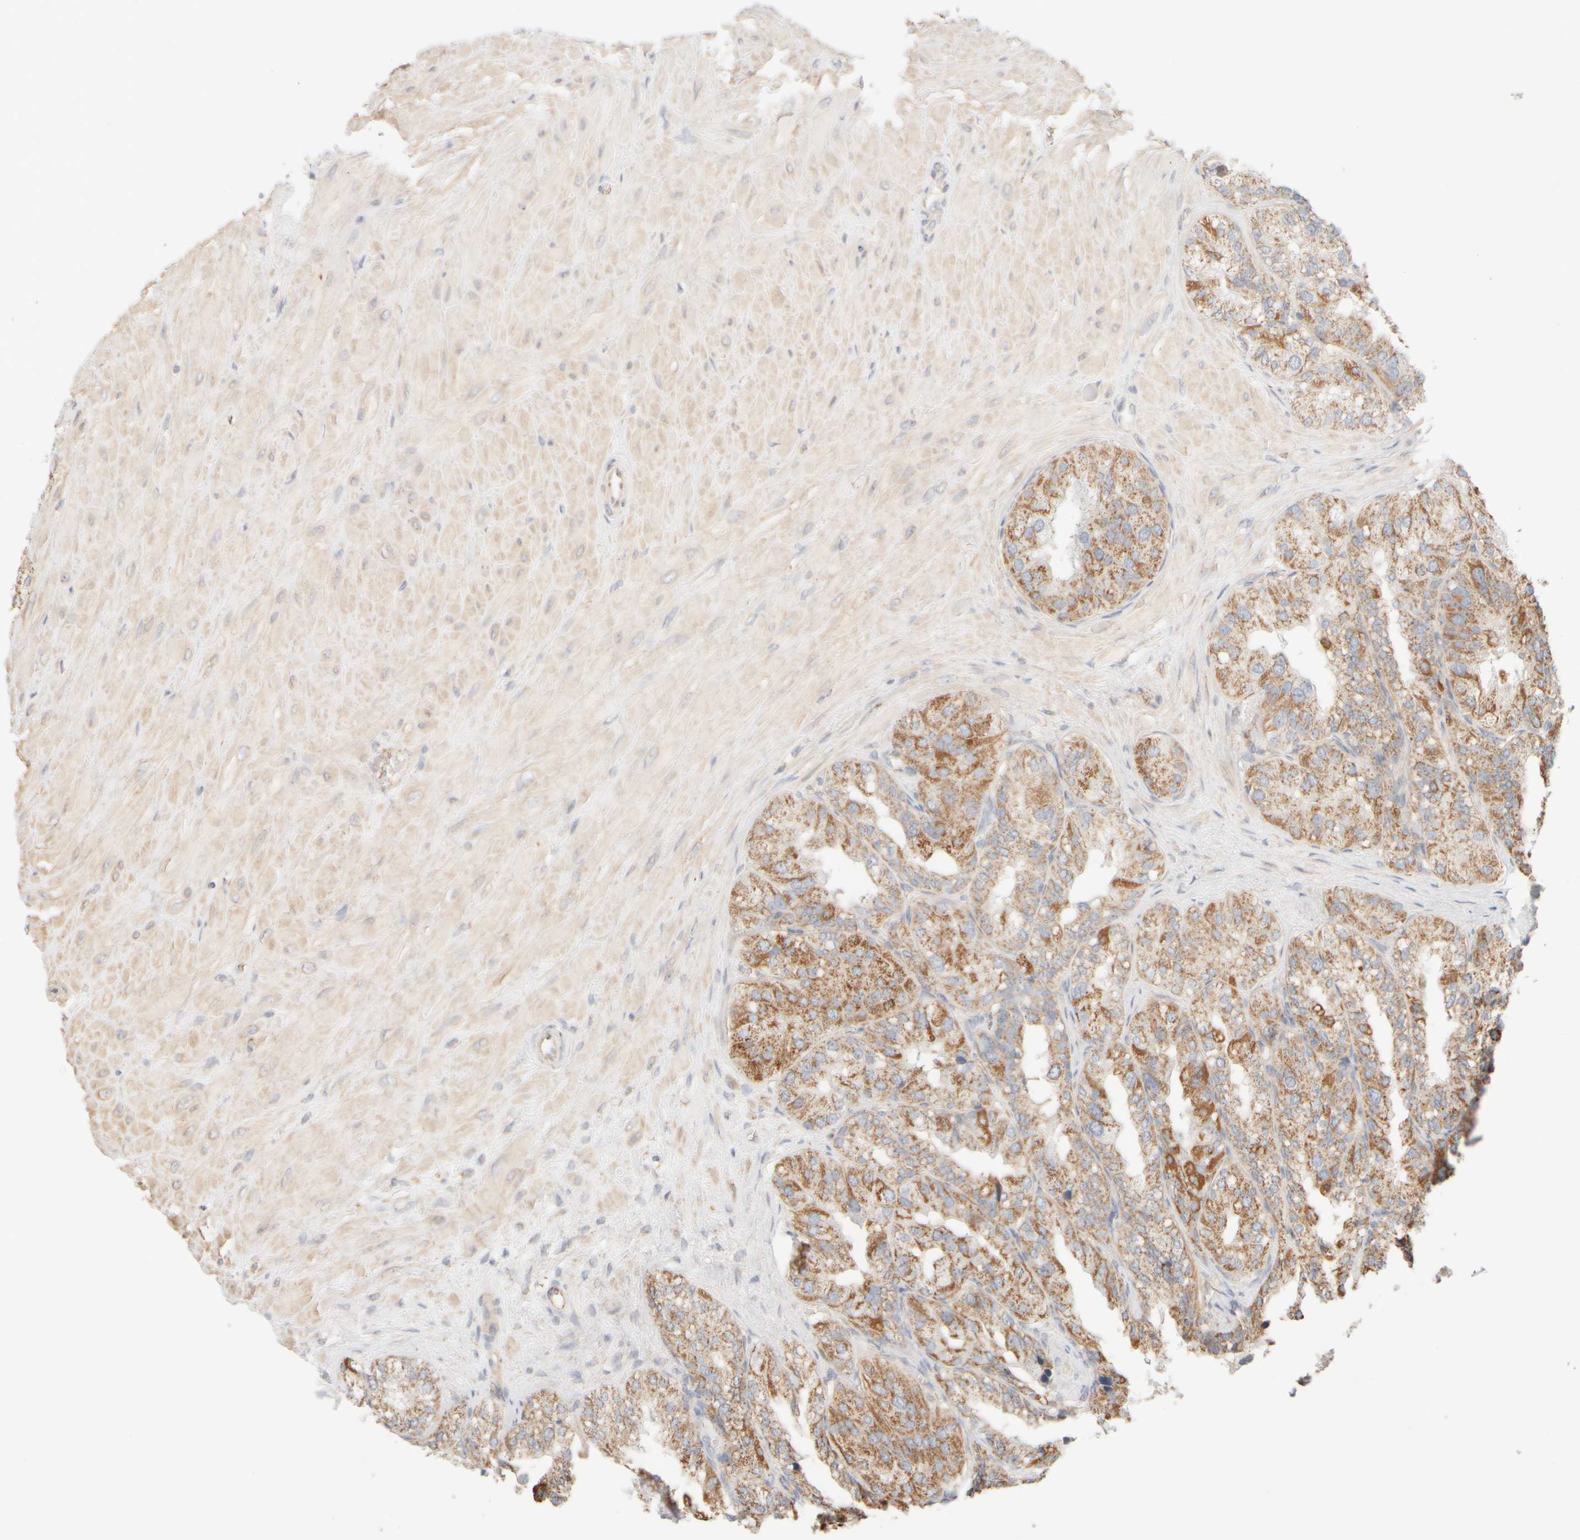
{"staining": {"intensity": "moderate", "quantity": ">75%", "location": "cytoplasmic/membranous"}, "tissue": "seminal vesicle", "cell_type": "Glandular cells", "image_type": "normal", "snomed": [{"axis": "morphology", "description": "Normal tissue, NOS"}, {"axis": "topography", "description": "Prostate"}, {"axis": "topography", "description": "Seminal veicle"}], "caption": "Brown immunohistochemical staining in unremarkable human seminal vesicle exhibits moderate cytoplasmic/membranous expression in about >75% of glandular cells. (IHC, brightfield microscopy, high magnification).", "gene": "APBB2", "patient": {"sex": "male", "age": 51}}